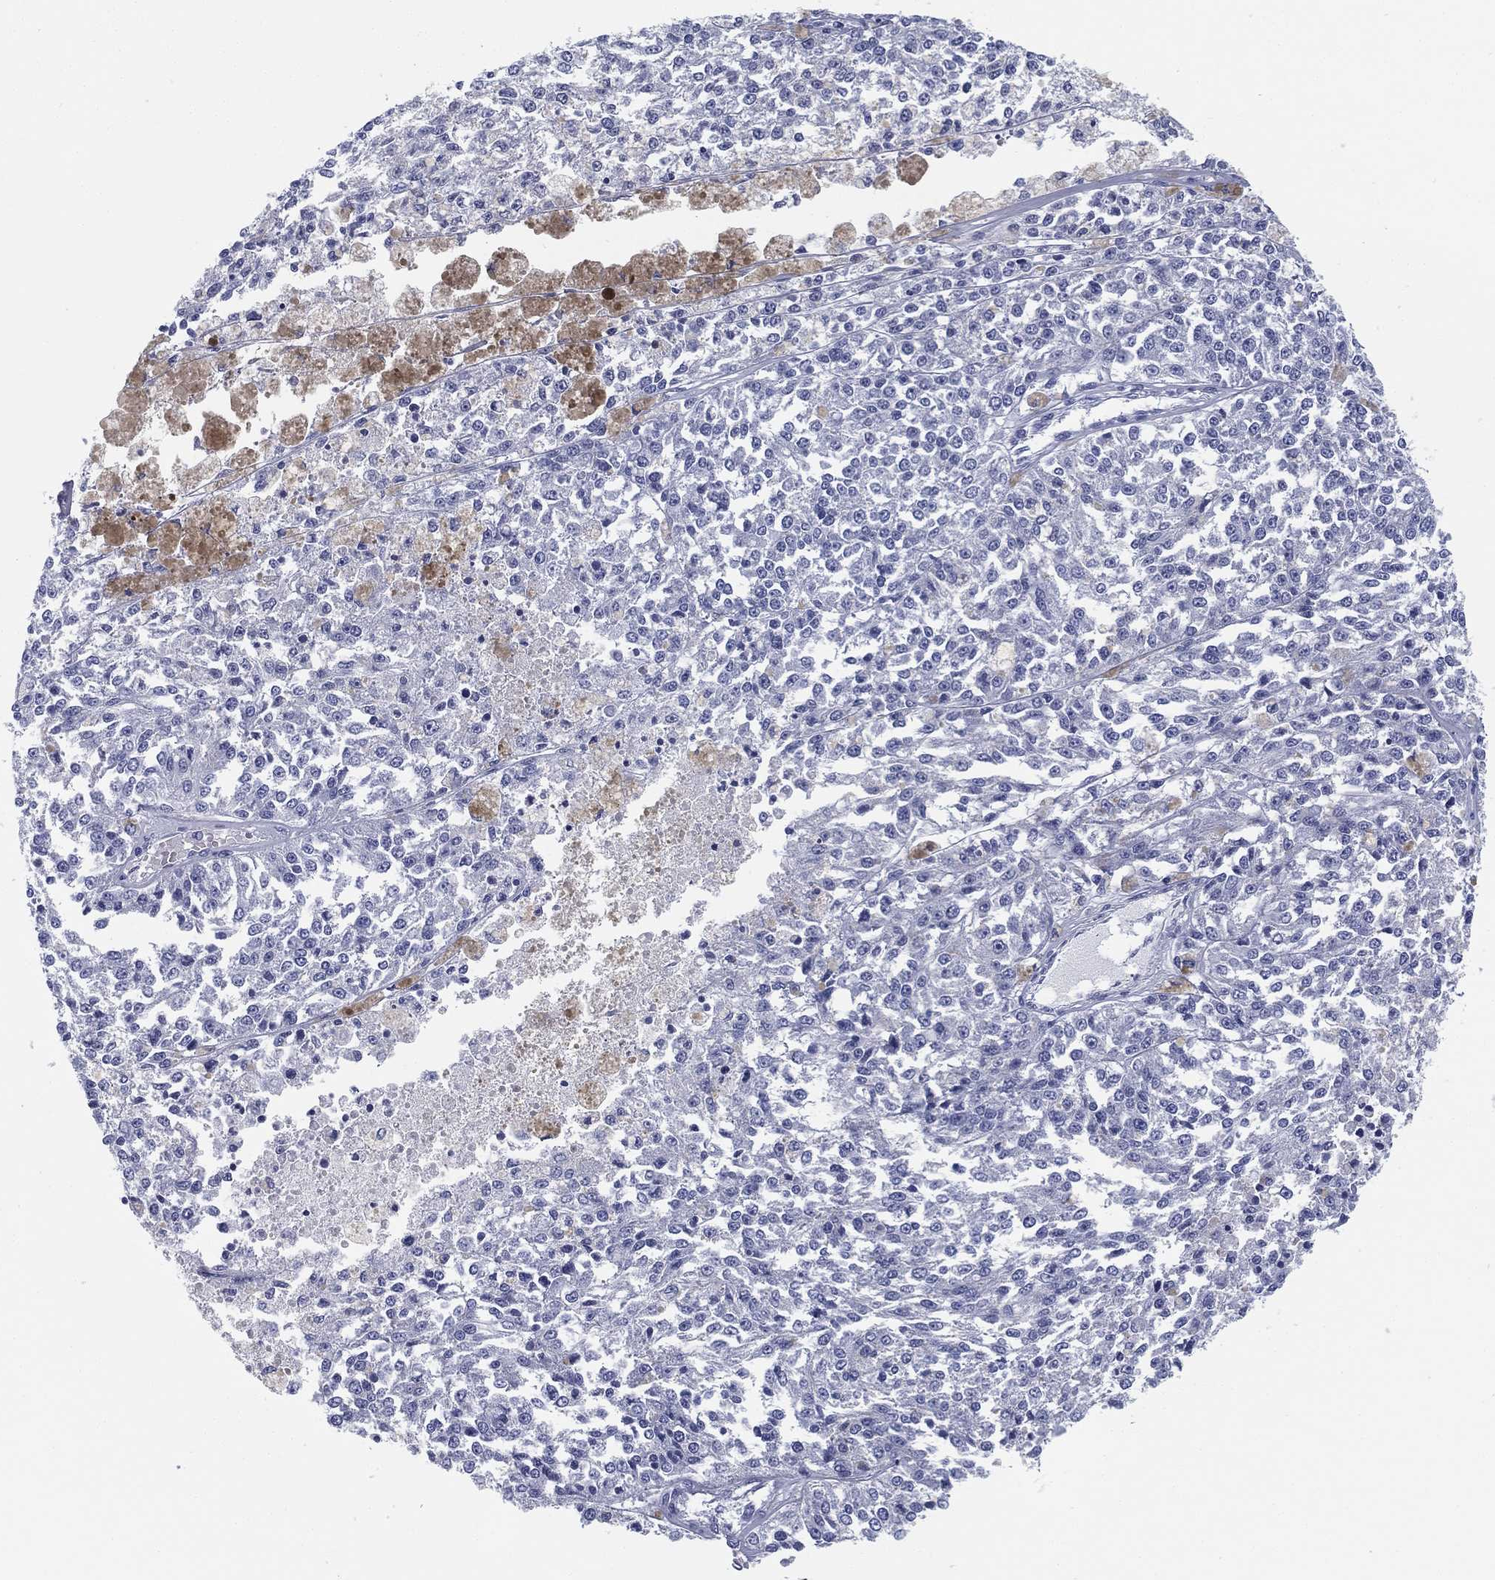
{"staining": {"intensity": "negative", "quantity": "none", "location": "none"}, "tissue": "melanoma", "cell_type": "Tumor cells", "image_type": "cancer", "snomed": [{"axis": "morphology", "description": "Malignant melanoma, Metastatic site"}, {"axis": "topography", "description": "Lymph node"}], "caption": "Immunohistochemical staining of malignant melanoma (metastatic site) shows no significant staining in tumor cells. (DAB IHC with hematoxylin counter stain).", "gene": "TMEM252", "patient": {"sex": "female", "age": 64}}